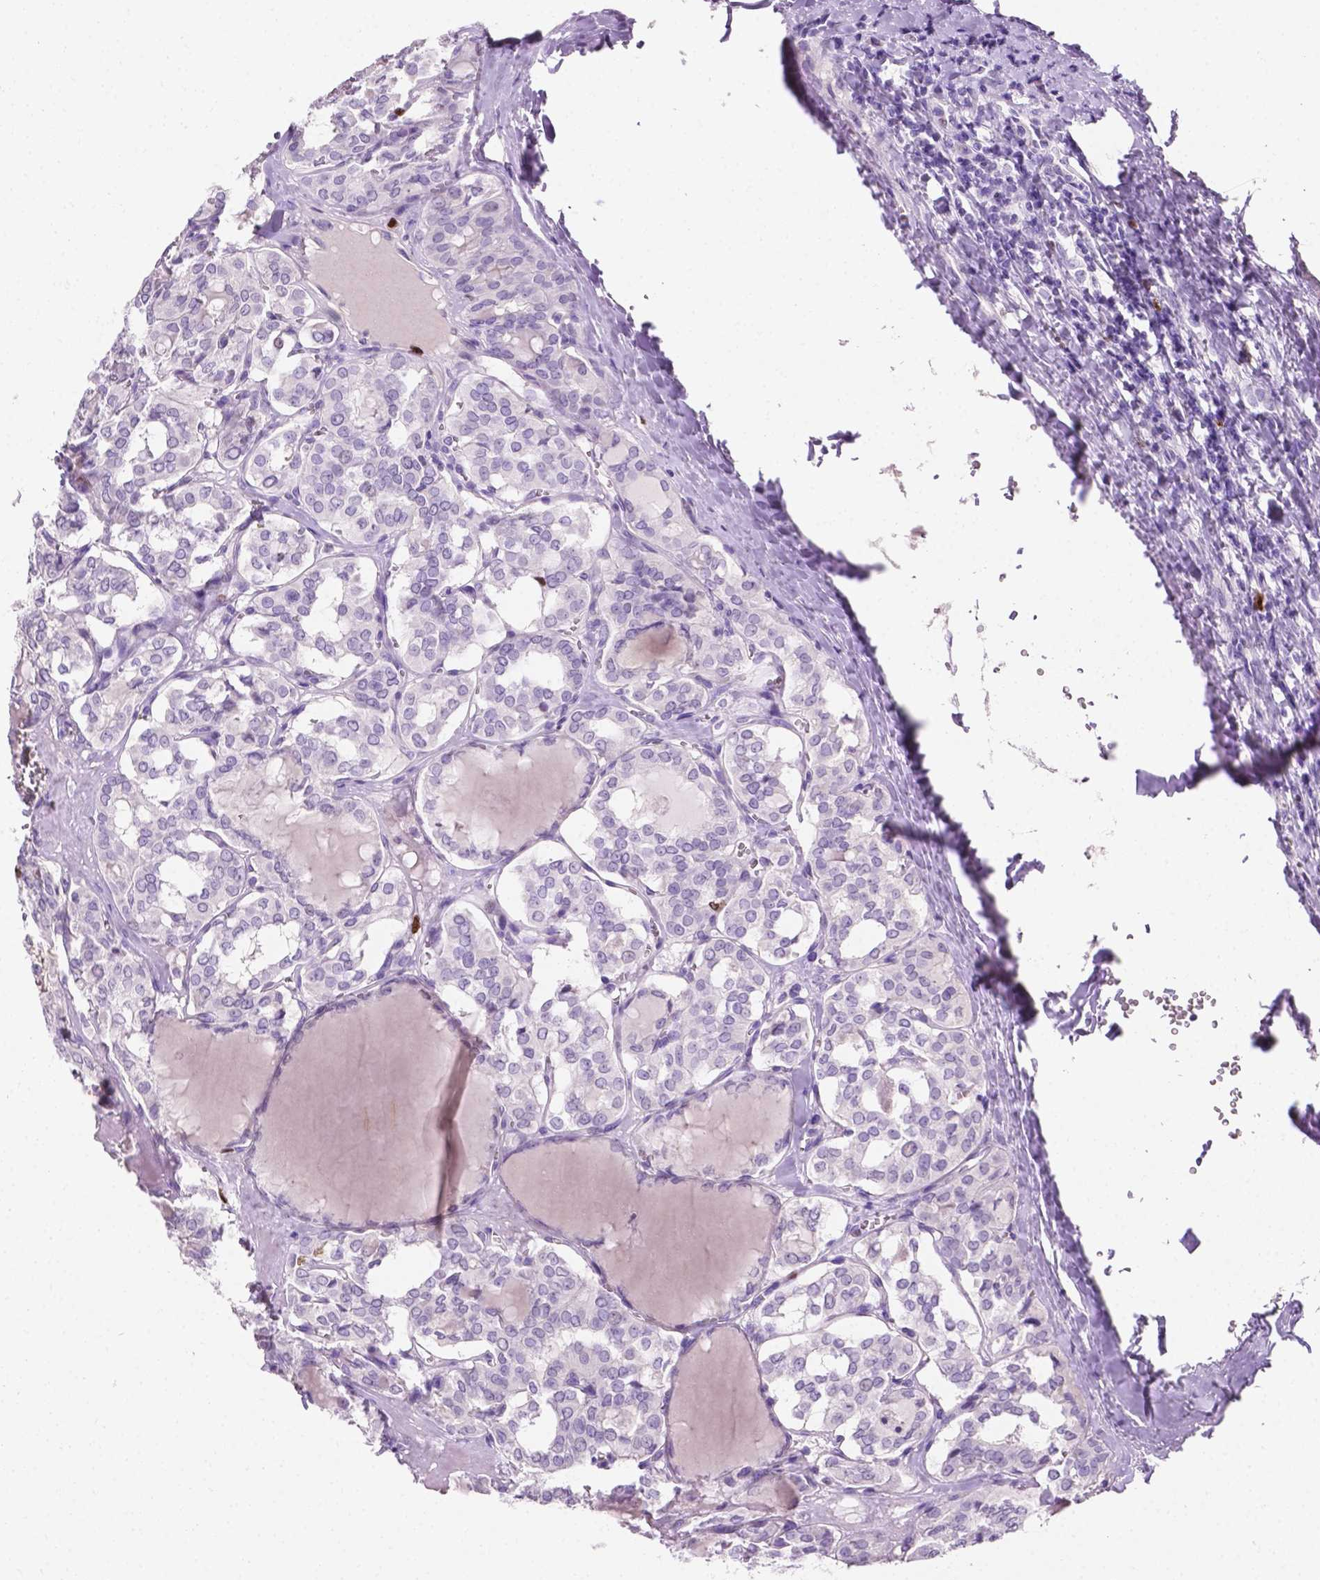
{"staining": {"intensity": "negative", "quantity": "none", "location": "none"}, "tissue": "thyroid cancer", "cell_type": "Tumor cells", "image_type": "cancer", "snomed": [{"axis": "morphology", "description": "Papillary adenocarcinoma, NOS"}, {"axis": "topography", "description": "Thyroid gland"}], "caption": "Immunohistochemistry micrograph of human papillary adenocarcinoma (thyroid) stained for a protein (brown), which exhibits no positivity in tumor cells.", "gene": "SIAH2", "patient": {"sex": "female", "age": 41}}